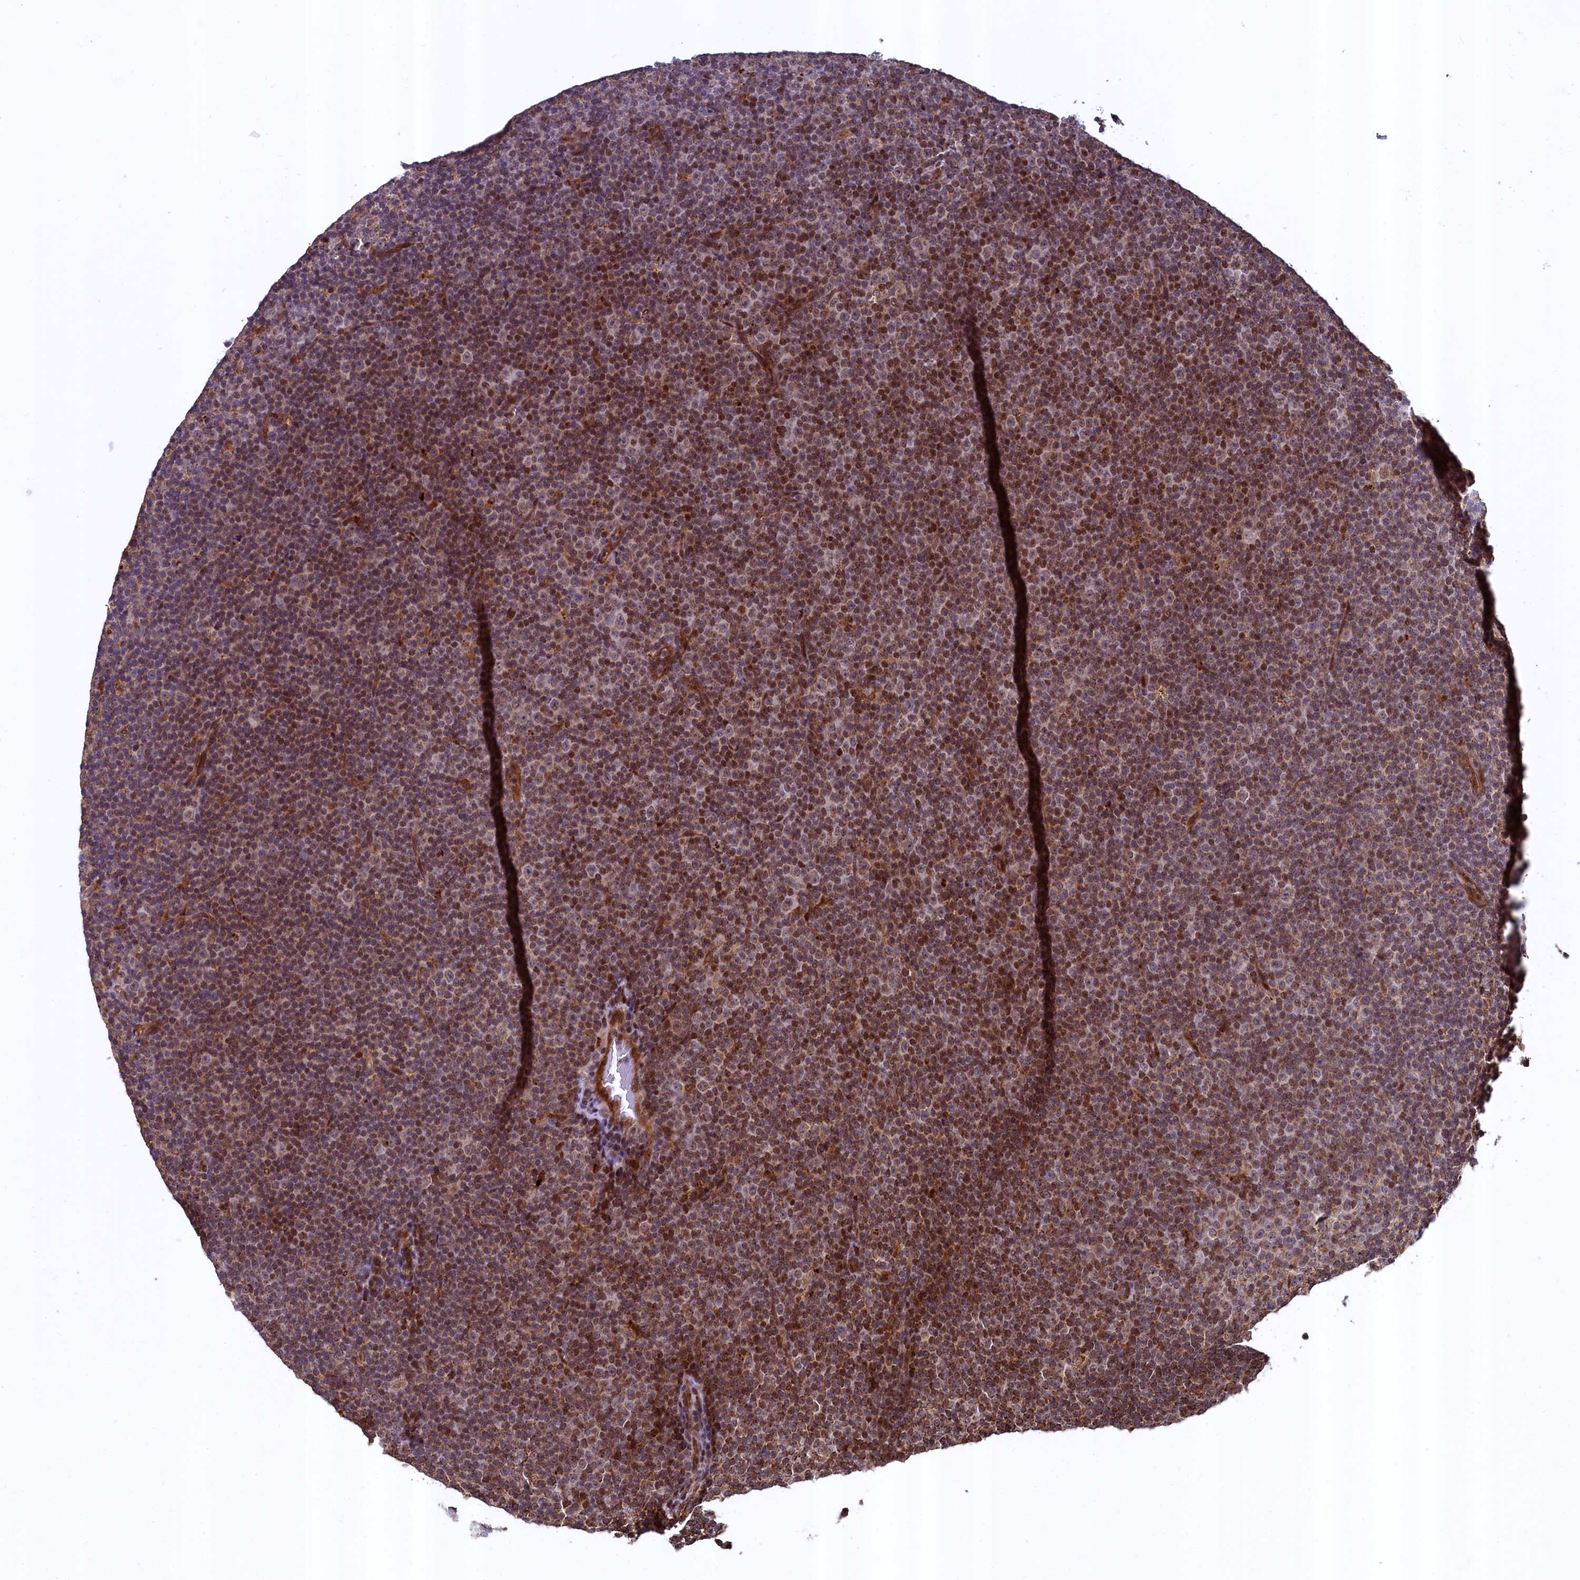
{"staining": {"intensity": "moderate", "quantity": "25%-75%", "location": "cytoplasmic/membranous"}, "tissue": "lymphoma", "cell_type": "Tumor cells", "image_type": "cancer", "snomed": [{"axis": "morphology", "description": "Malignant lymphoma, non-Hodgkin's type, Low grade"}, {"axis": "topography", "description": "Lymph node"}], "caption": "Immunohistochemical staining of human lymphoma reveals medium levels of moderate cytoplasmic/membranous positivity in approximately 25%-75% of tumor cells.", "gene": "ZNF577", "patient": {"sex": "female", "age": 67}}